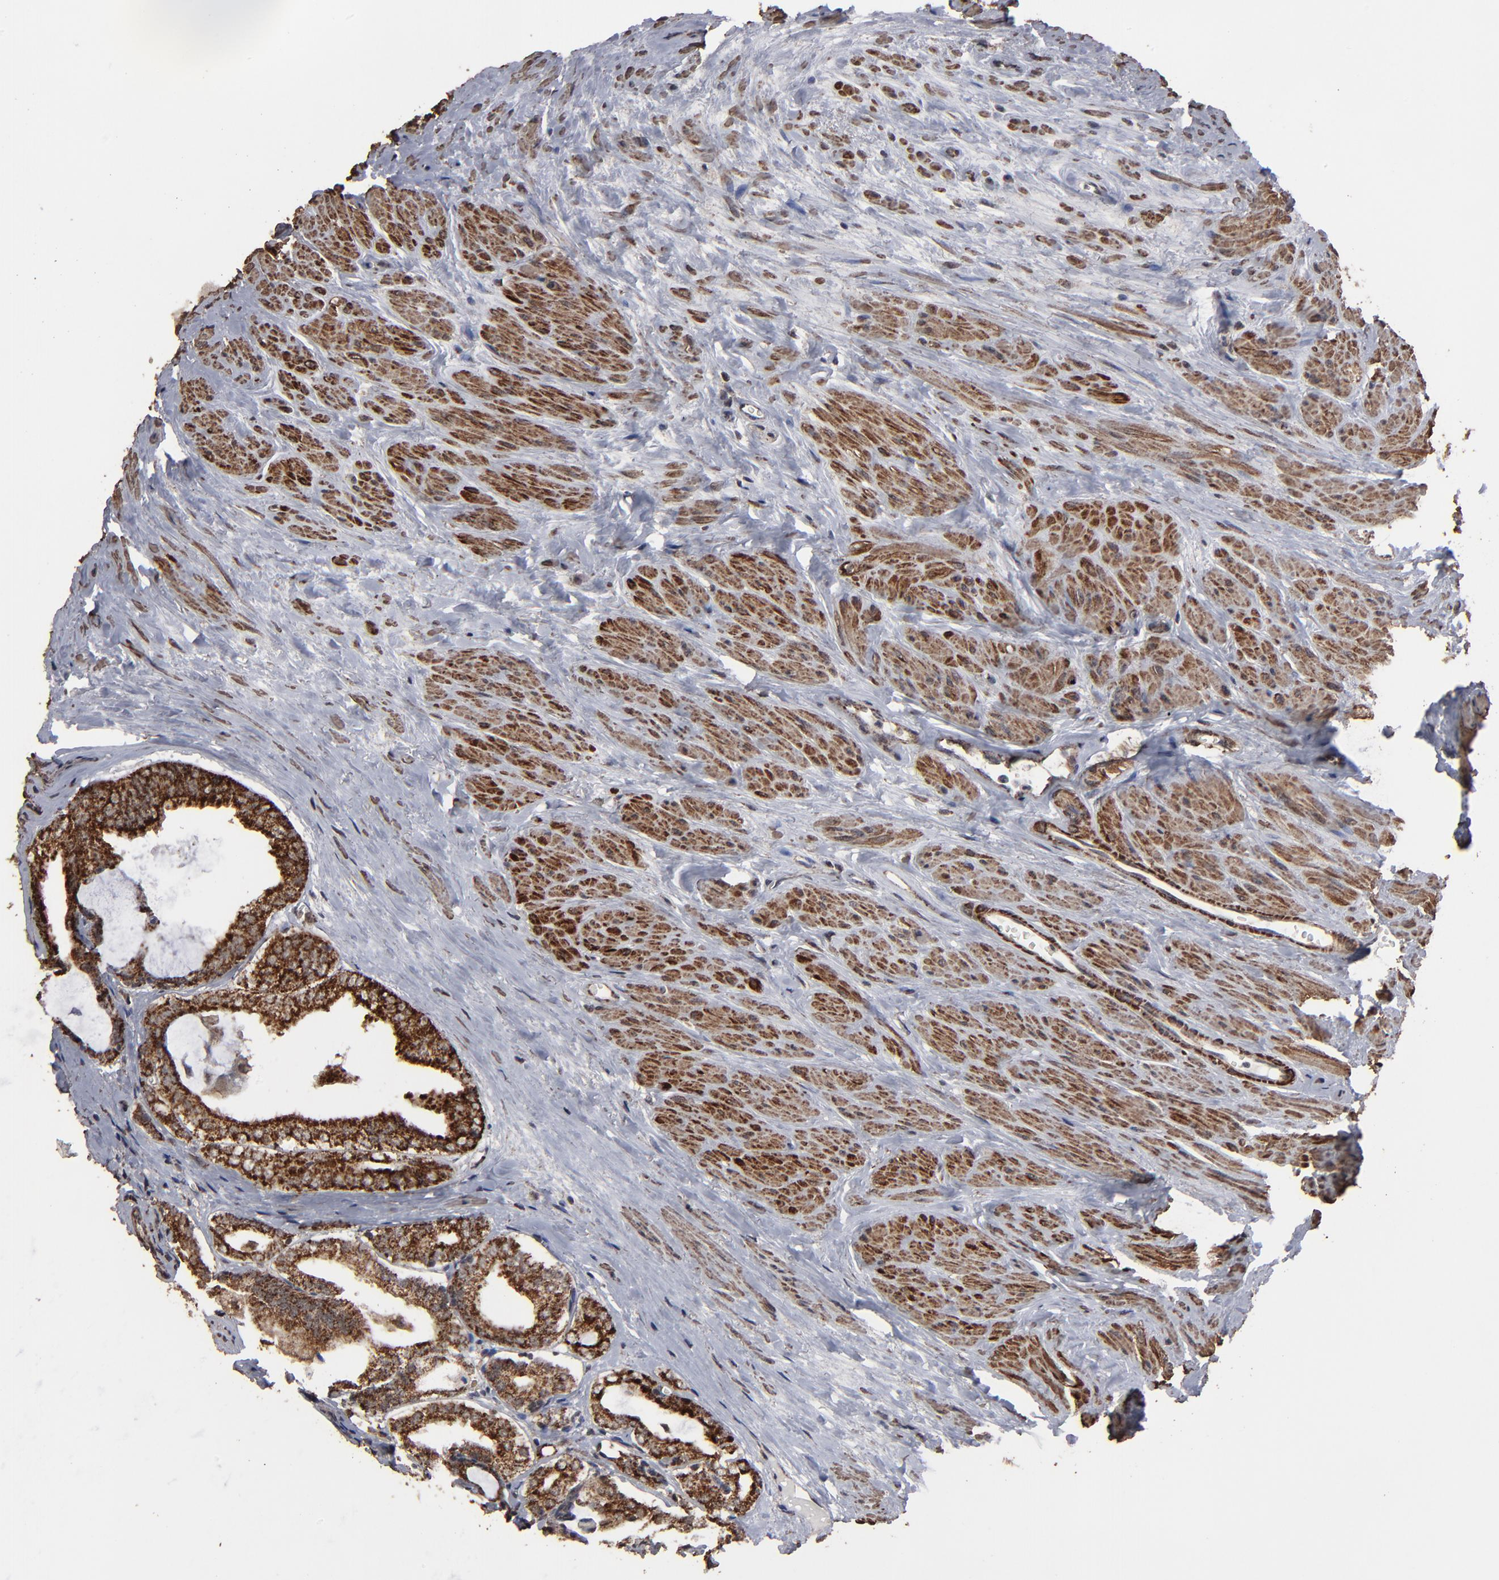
{"staining": {"intensity": "strong", "quantity": ">75%", "location": "cytoplasmic/membranous"}, "tissue": "prostate cancer", "cell_type": "Tumor cells", "image_type": "cancer", "snomed": [{"axis": "morphology", "description": "Adenocarcinoma, Medium grade"}, {"axis": "topography", "description": "Prostate"}], "caption": "Immunohistochemical staining of prostate cancer demonstrates high levels of strong cytoplasmic/membranous positivity in approximately >75% of tumor cells.", "gene": "BNIP3", "patient": {"sex": "male", "age": 79}}